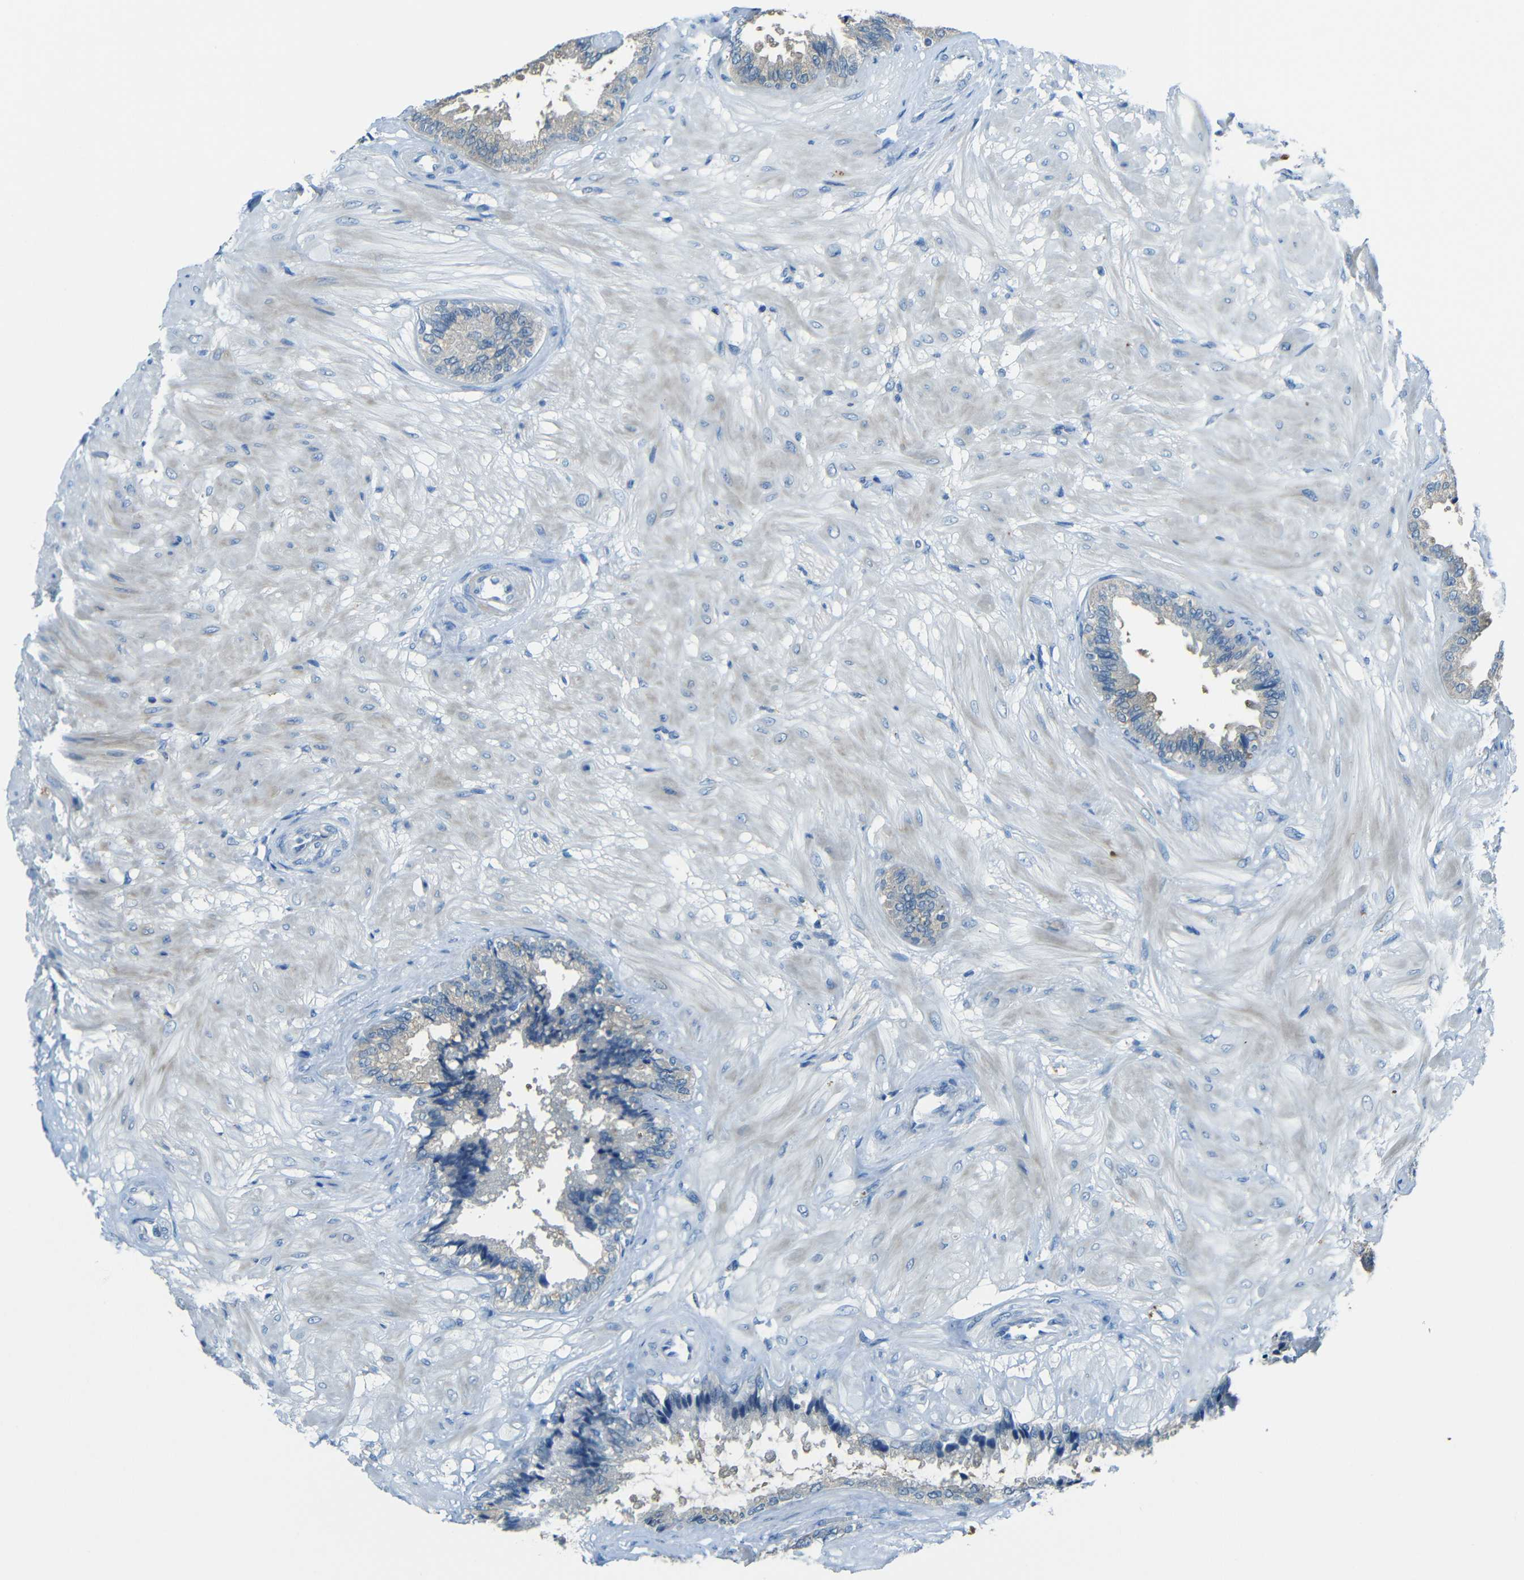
{"staining": {"intensity": "weak", "quantity": ">75%", "location": "cytoplasmic/membranous"}, "tissue": "seminal vesicle", "cell_type": "Glandular cells", "image_type": "normal", "snomed": [{"axis": "morphology", "description": "Normal tissue, NOS"}, {"axis": "topography", "description": "Seminal veicle"}], "caption": "Seminal vesicle stained for a protein (brown) shows weak cytoplasmic/membranous positive expression in approximately >75% of glandular cells.", "gene": "CYP26B1", "patient": {"sex": "male", "age": 46}}